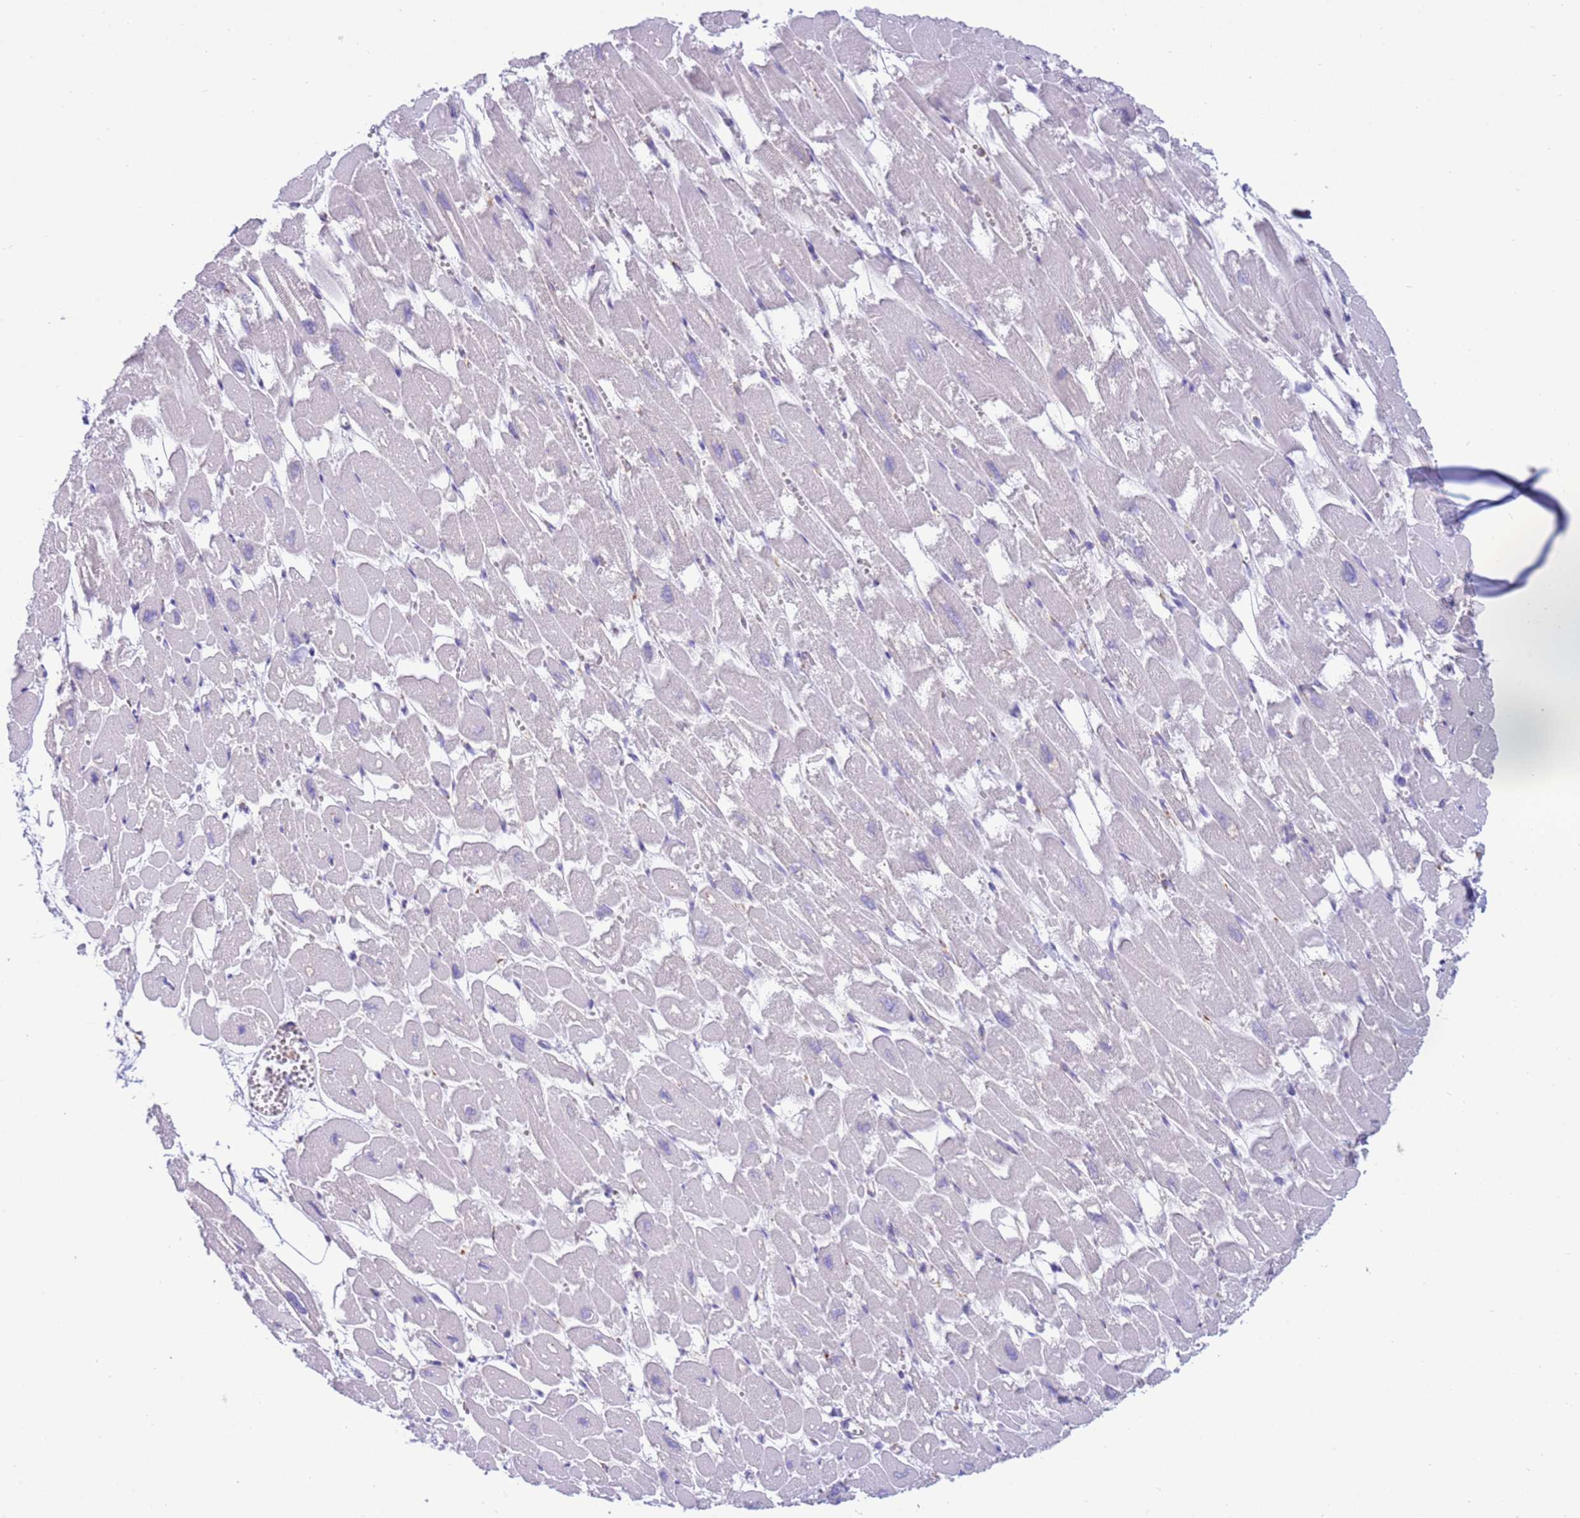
{"staining": {"intensity": "negative", "quantity": "none", "location": "none"}, "tissue": "heart muscle", "cell_type": "Cardiomyocytes", "image_type": "normal", "snomed": [{"axis": "morphology", "description": "Normal tissue, NOS"}, {"axis": "topography", "description": "Heart"}], "caption": "This image is of benign heart muscle stained with immunohistochemistry (IHC) to label a protein in brown with the nuclei are counter-stained blue. There is no positivity in cardiomyocytes. (DAB immunohistochemistry, high magnification).", "gene": "VARS1", "patient": {"sex": "male", "age": 54}}